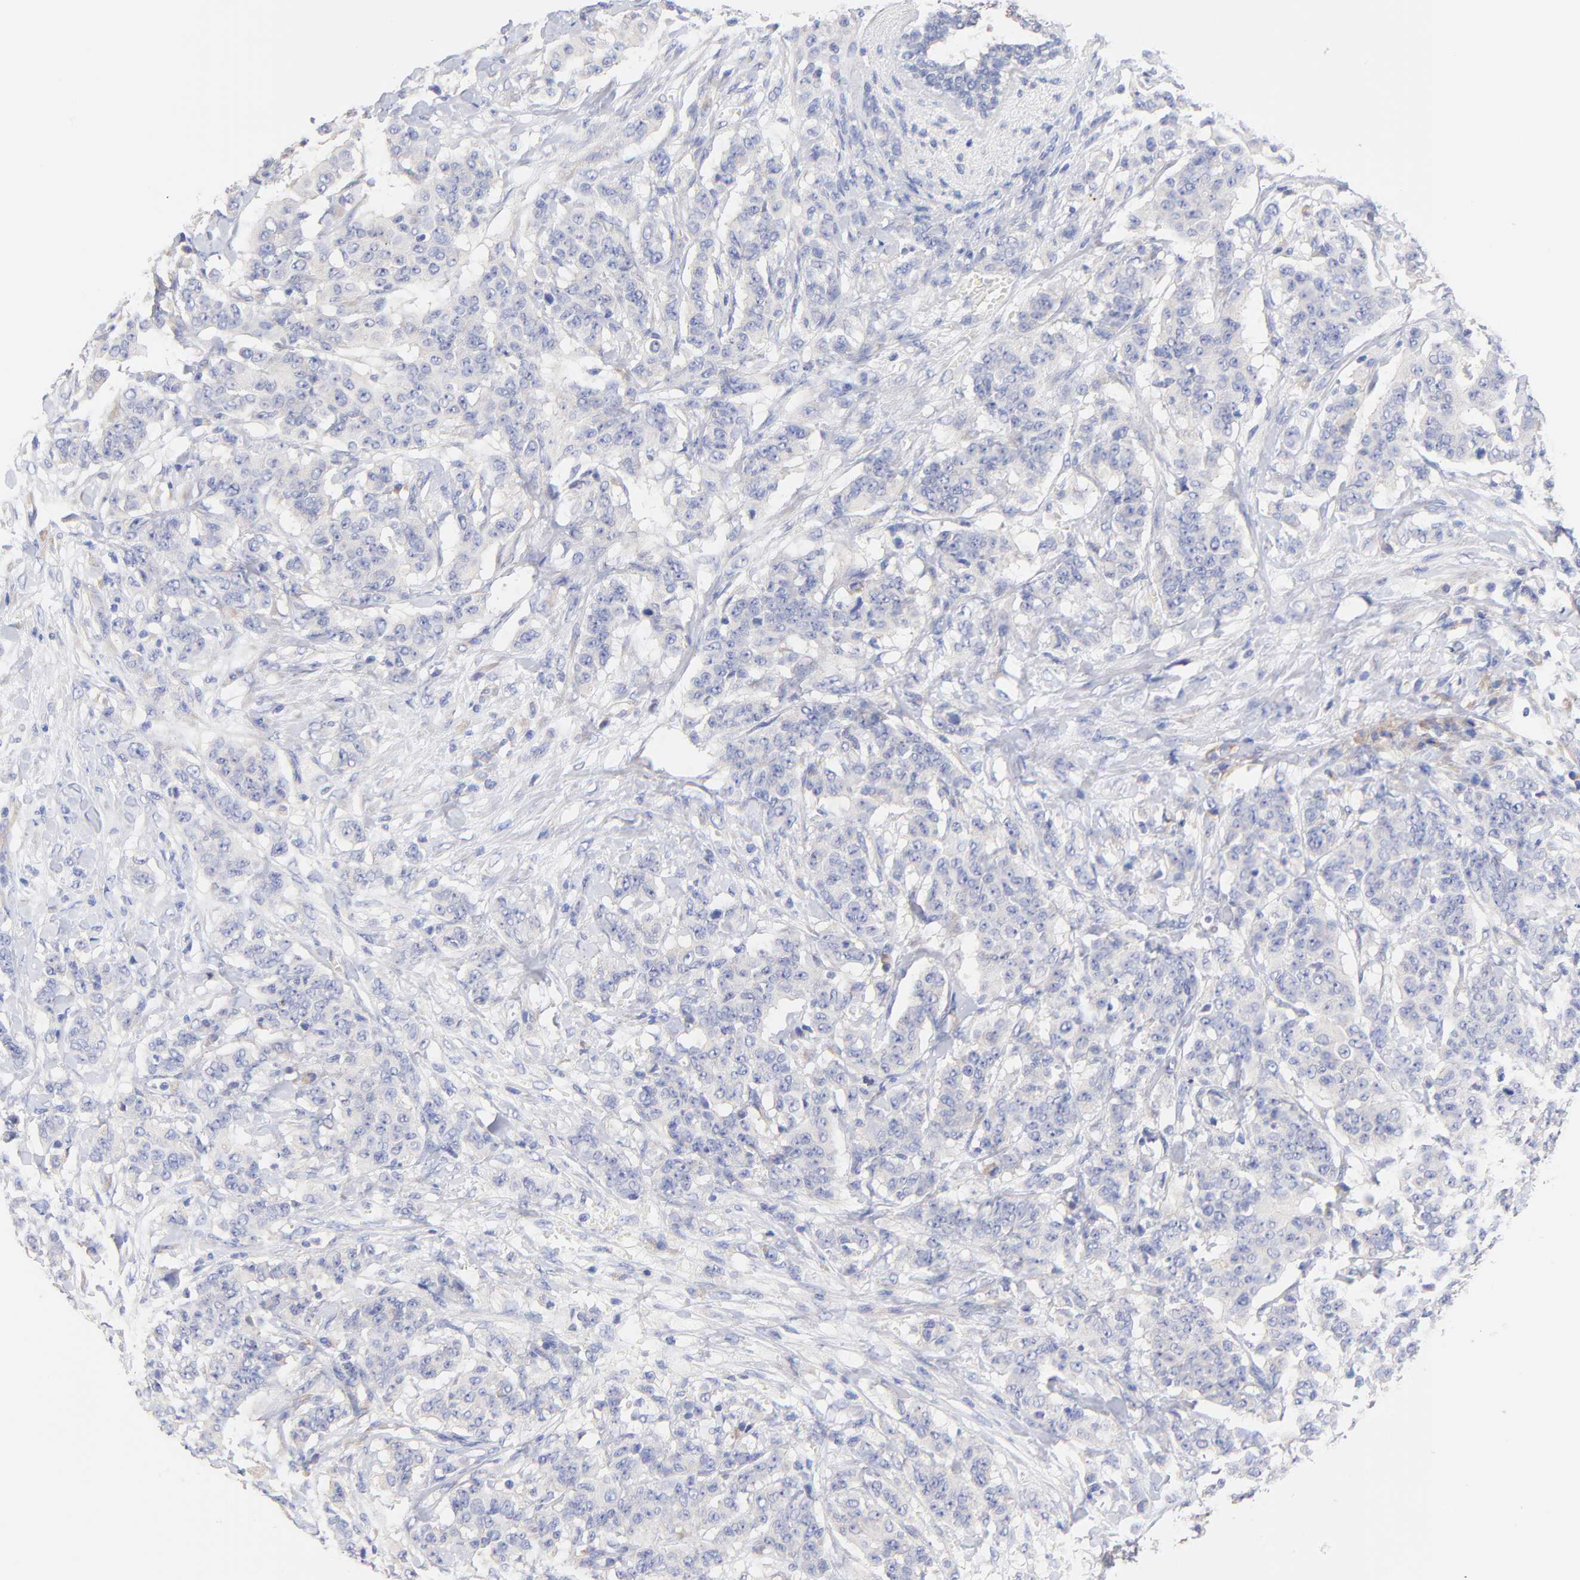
{"staining": {"intensity": "negative", "quantity": "none", "location": "none"}, "tissue": "breast cancer", "cell_type": "Tumor cells", "image_type": "cancer", "snomed": [{"axis": "morphology", "description": "Duct carcinoma"}, {"axis": "topography", "description": "Breast"}], "caption": "A high-resolution photomicrograph shows immunohistochemistry (IHC) staining of breast cancer, which displays no significant staining in tumor cells.", "gene": "TNFRSF13C", "patient": {"sex": "female", "age": 40}}